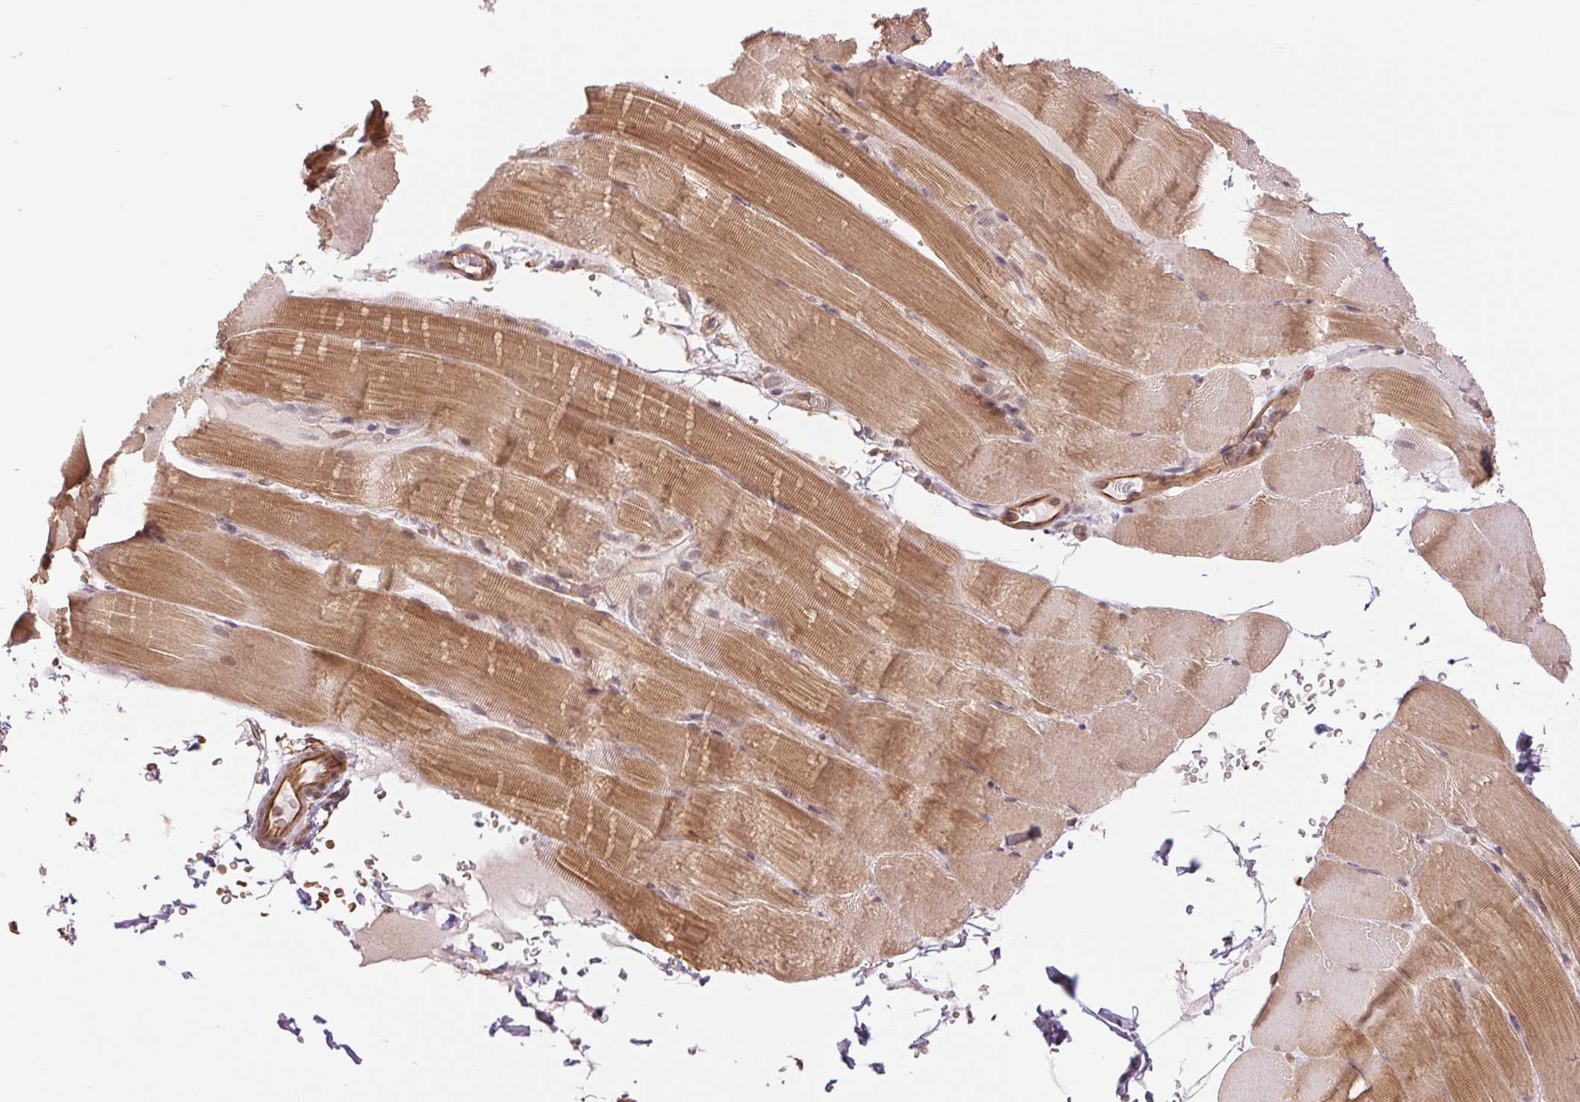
{"staining": {"intensity": "moderate", "quantity": ">75%", "location": "cytoplasmic/membranous"}, "tissue": "skeletal muscle", "cell_type": "Myocytes", "image_type": "normal", "snomed": [{"axis": "morphology", "description": "Normal tissue, NOS"}, {"axis": "topography", "description": "Skeletal muscle"}], "caption": "Skeletal muscle stained with DAB (3,3'-diaminobenzidine) immunohistochemistry (IHC) reveals medium levels of moderate cytoplasmic/membranous expression in about >75% of myocytes. (Stains: DAB in brown, nuclei in blue, Microscopy: brightfield microscopy at high magnification).", "gene": "STARD7", "patient": {"sex": "female", "age": 37}}